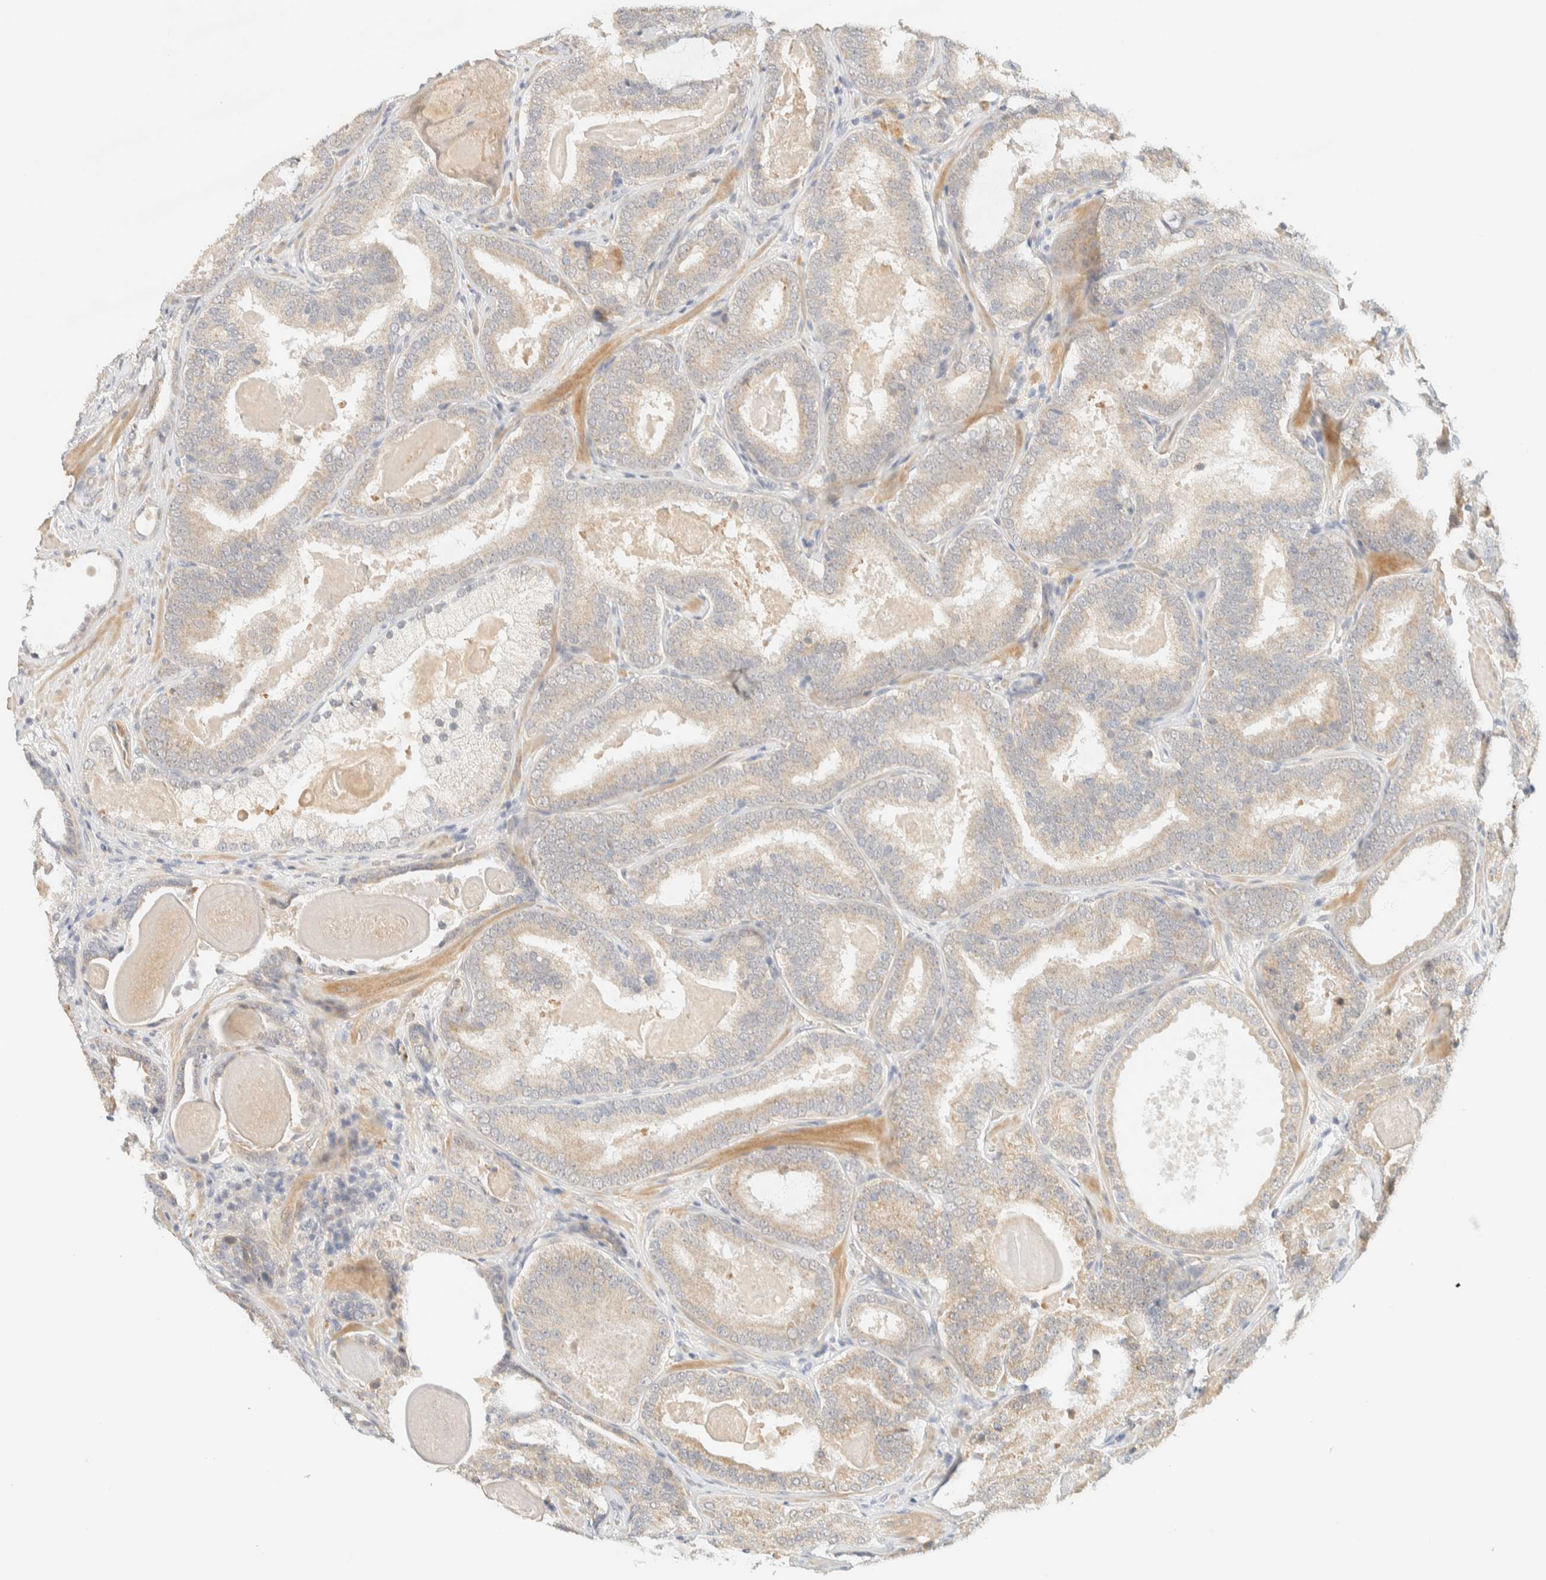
{"staining": {"intensity": "weak", "quantity": "<25%", "location": "cytoplasmic/membranous"}, "tissue": "prostate cancer", "cell_type": "Tumor cells", "image_type": "cancer", "snomed": [{"axis": "morphology", "description": "Adenocarcinoma, High grade"}, {"axis": "topography", "description": "Prostate"}], "caption": "This is an IHC photomicrograph of human adenocarcinoma (high-grade) (prostate). There is no expression in tumor cells.", "gene": "TNK1", "patient": {"sex": "male", "age": 60}}